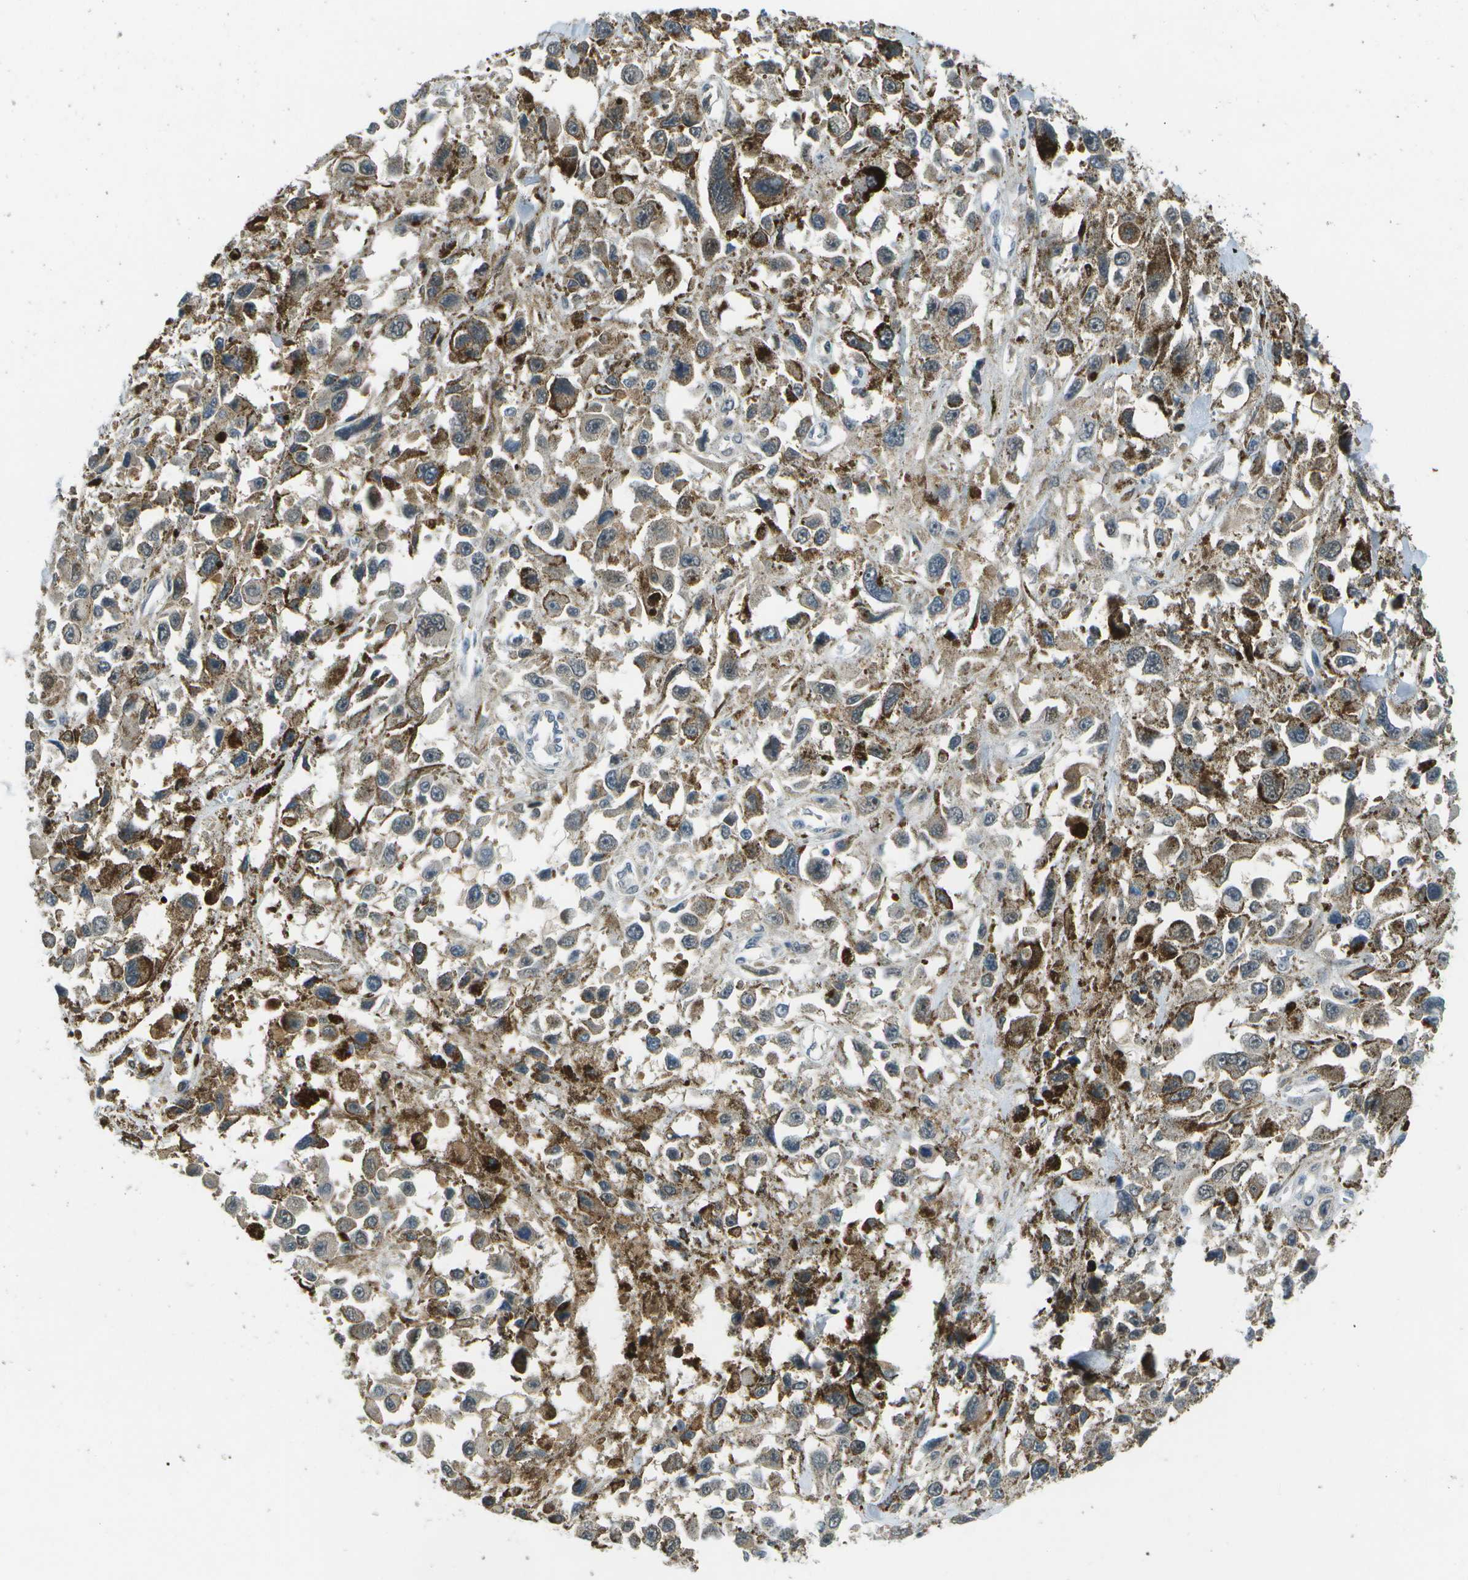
{"staining": {"intensity": "weak", "quantity": ">75%", "location": "cytoplasmic/membranous"}, "tissue": "melanoma", "cell_type": "Tumor cells", "image_type": "cancer", "snomed": [{"axis": "morphology", "description": "Malignant melanoma, Metastatic site"}, {"axis": "topography", "description": "Lymph node"}], "caption": "Tumor cells display low levels of weak cytoplasmic/membranous staining in approximately >75% of cells in human malignant melanoma (metastatic site).", "gene": "GANC", "patient": {"sex": "male", "age": 59}}